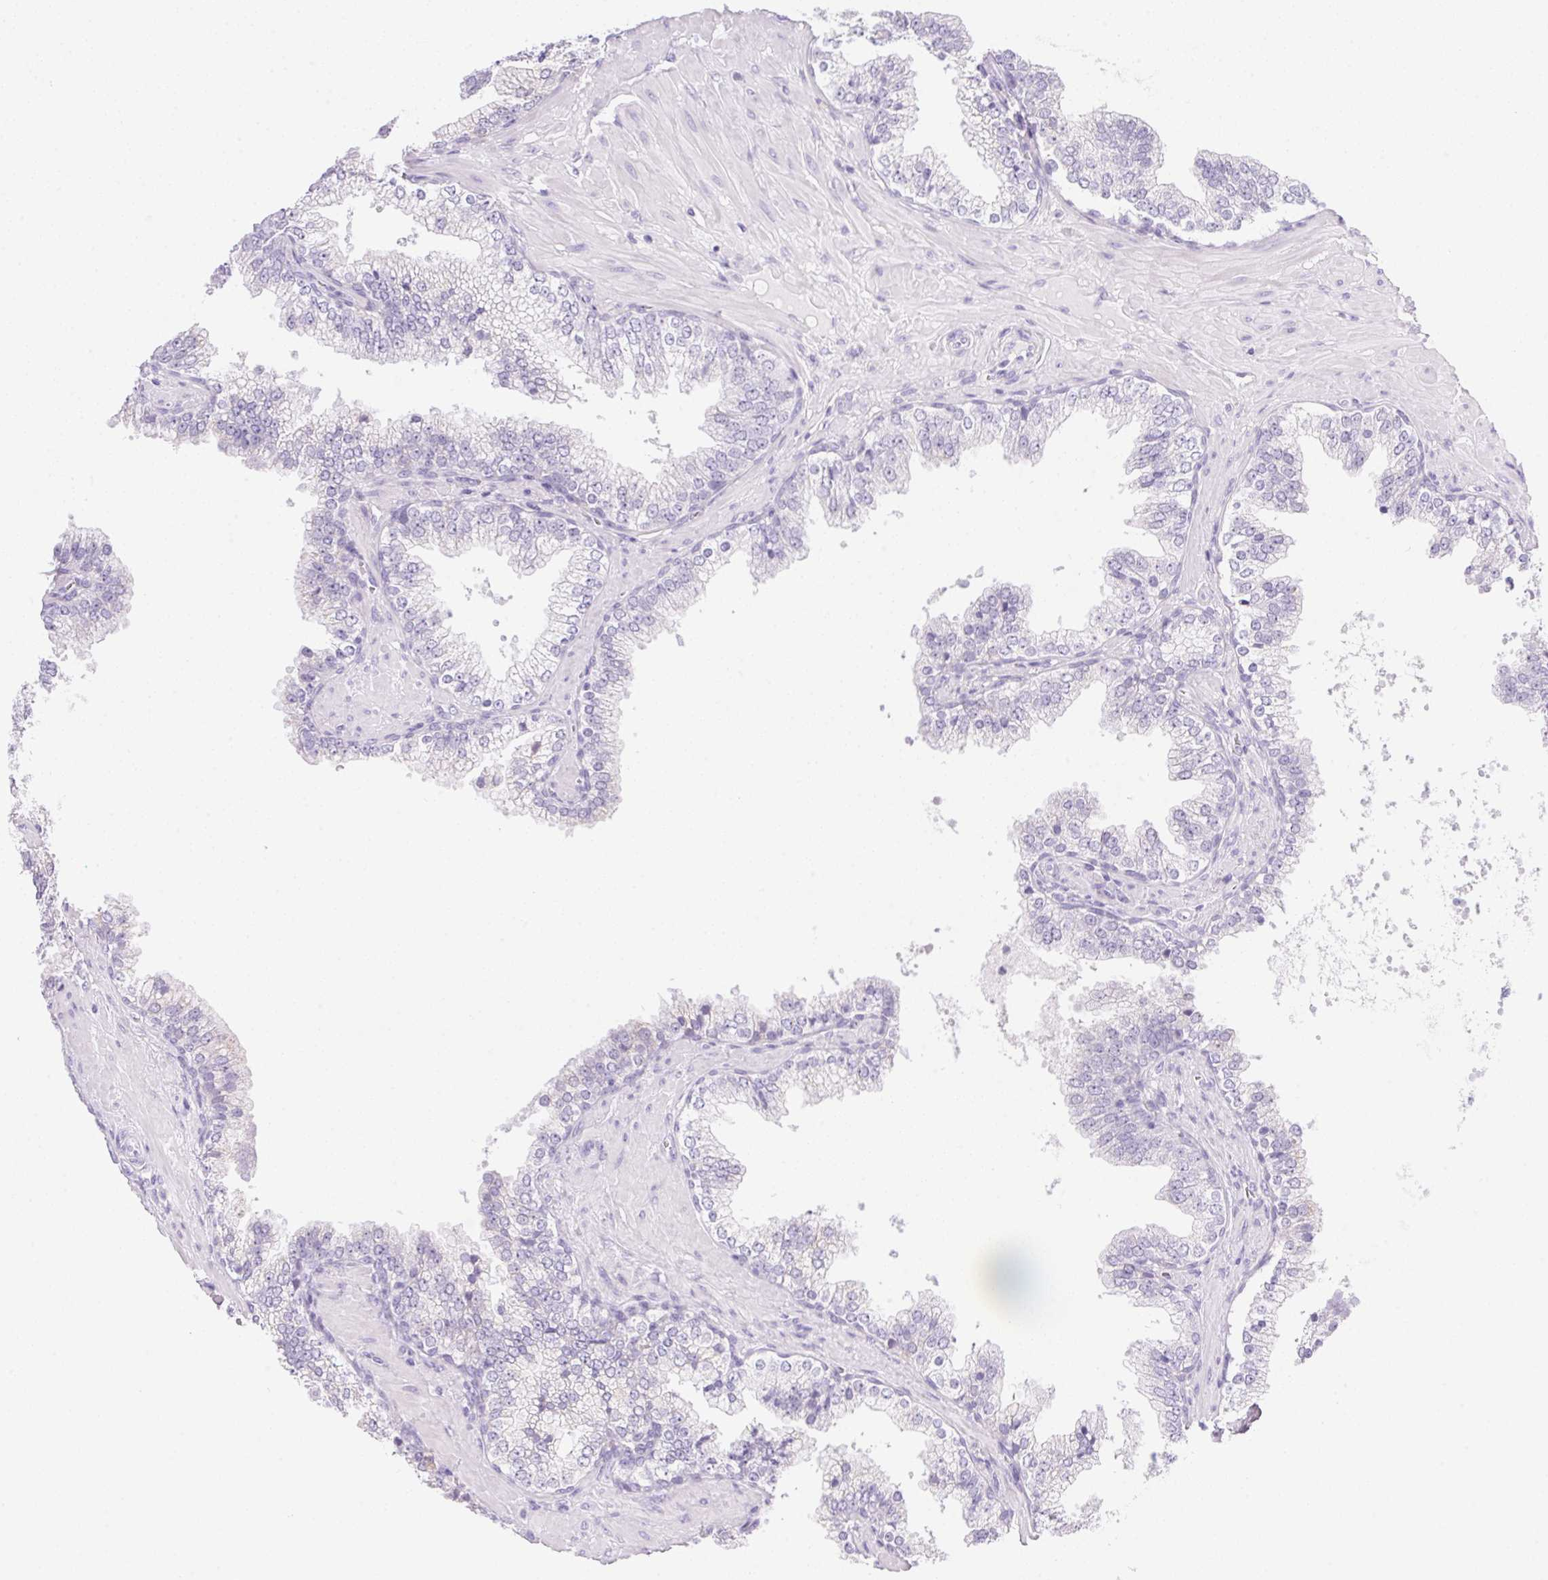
{"staining": {"intensity": "negative", "quantity": "none", "location": "none"}, "tissue": "prostate cancer", "cell_type": "Tumor cells", "image_type": "cancer", "snomed": [{"axis": "morphology", "description": "Adenocarcinoma, High grade"}, {"axis": "topography", "description": "Prostate"}], "caption": "Immunohistochemistry (IHC) of human prostate cancer (high-grade adenocarcinoma) demonstrates no positivity in tumor cells.", "gene": "DHCR24", "patient": {"sex": "male", "age": 65}}